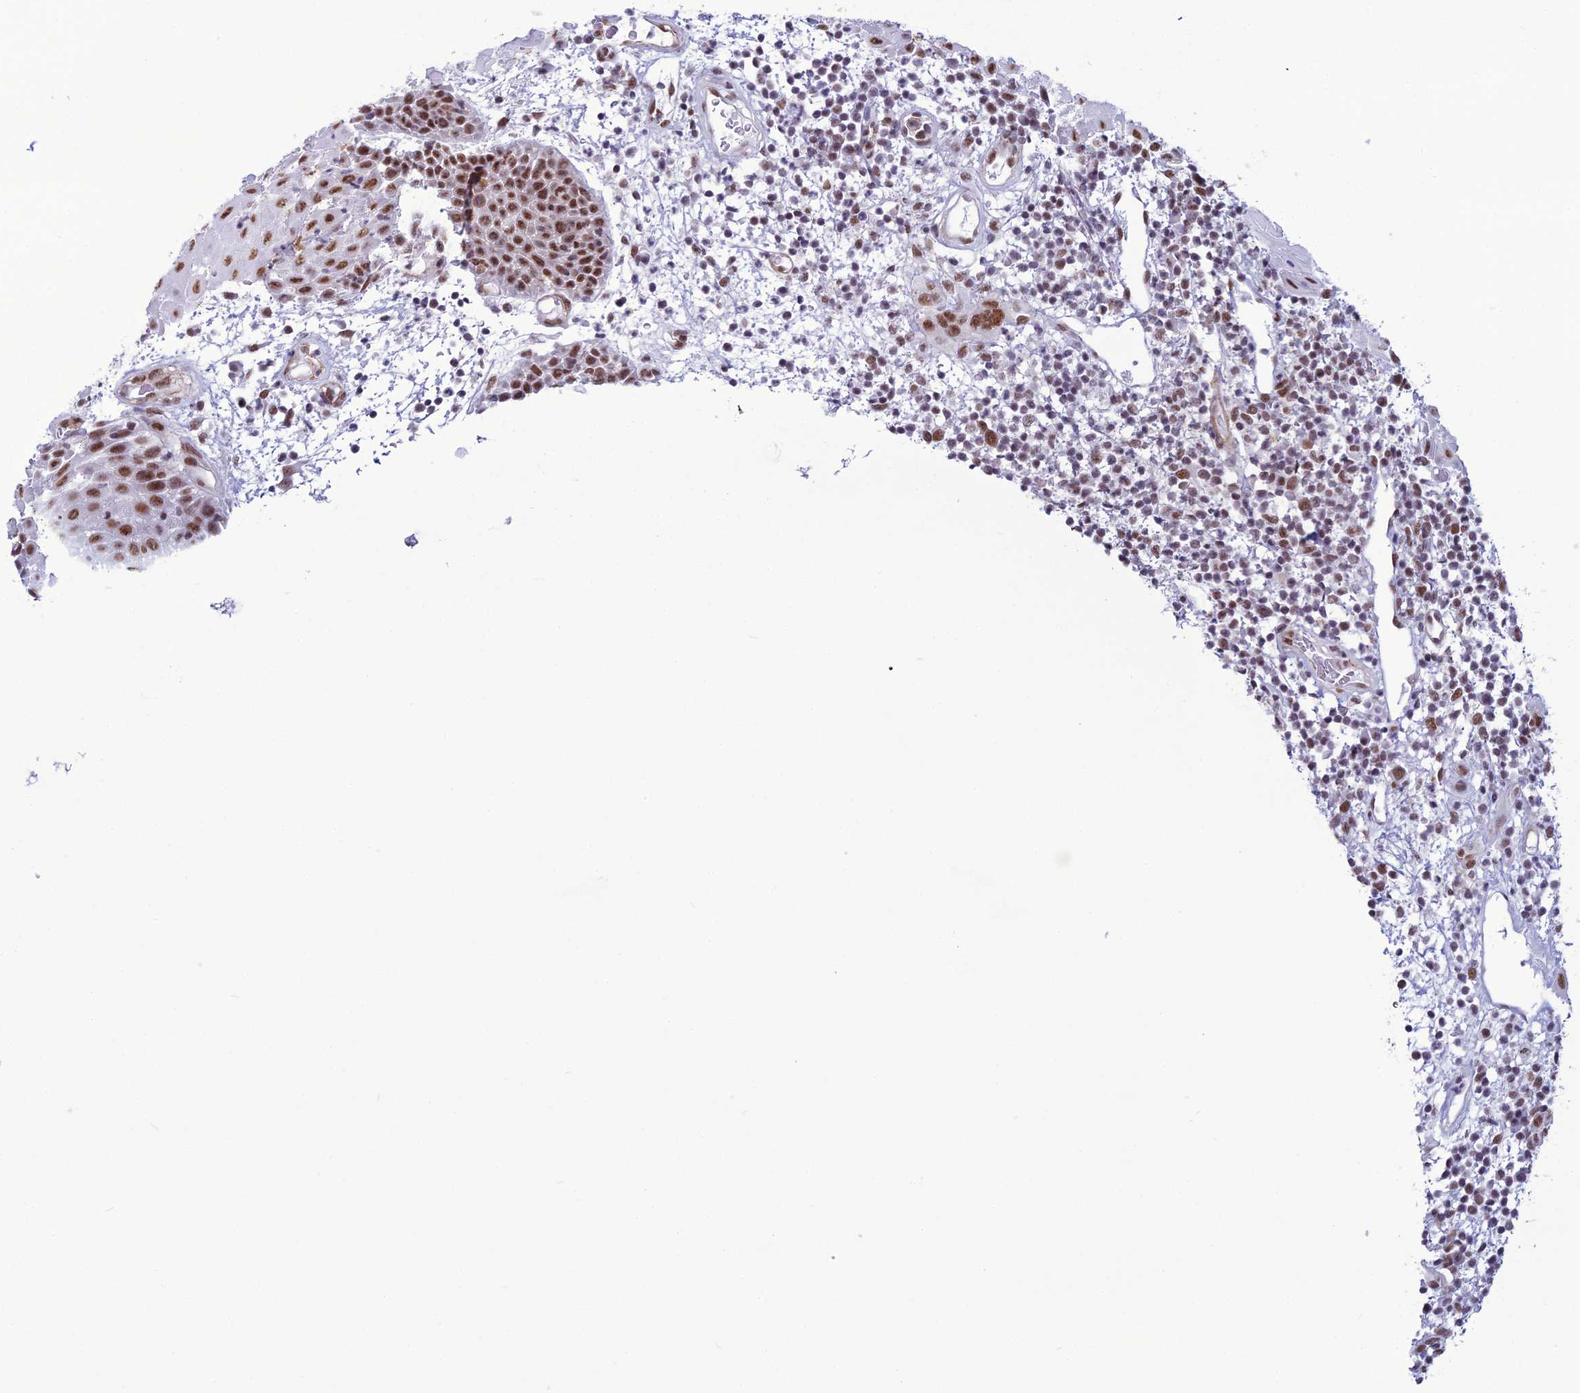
{"staining": {"intensity": "strong", "quantity": ">75%", "location": "nuclear"}, "tissue": "oral mucosa", "cell_type": "Squamous epithelial cells", "image_type": "normal", "snomed": [{"axis": "morphology", "description": "Normal tissue, NOS"}, {"axis": "topography", "description": "Skeletal muscle"}, {"axis": "topography", "description": "Oral tissue"}, {"axis": "topography", "description": "Salivary gland"}, {"axis": "topography", "description": "Peripheral nerve tissue"}], "caption": "This micrograph reveals immunohistochemistry (IHC) staining of unremarkable human oral mucosa, with high strong nuclear staining in approximately >75% of squamous epithelial cells.", "gene": "U2AF1", "patient": {"sex": "male", "age": 54}}